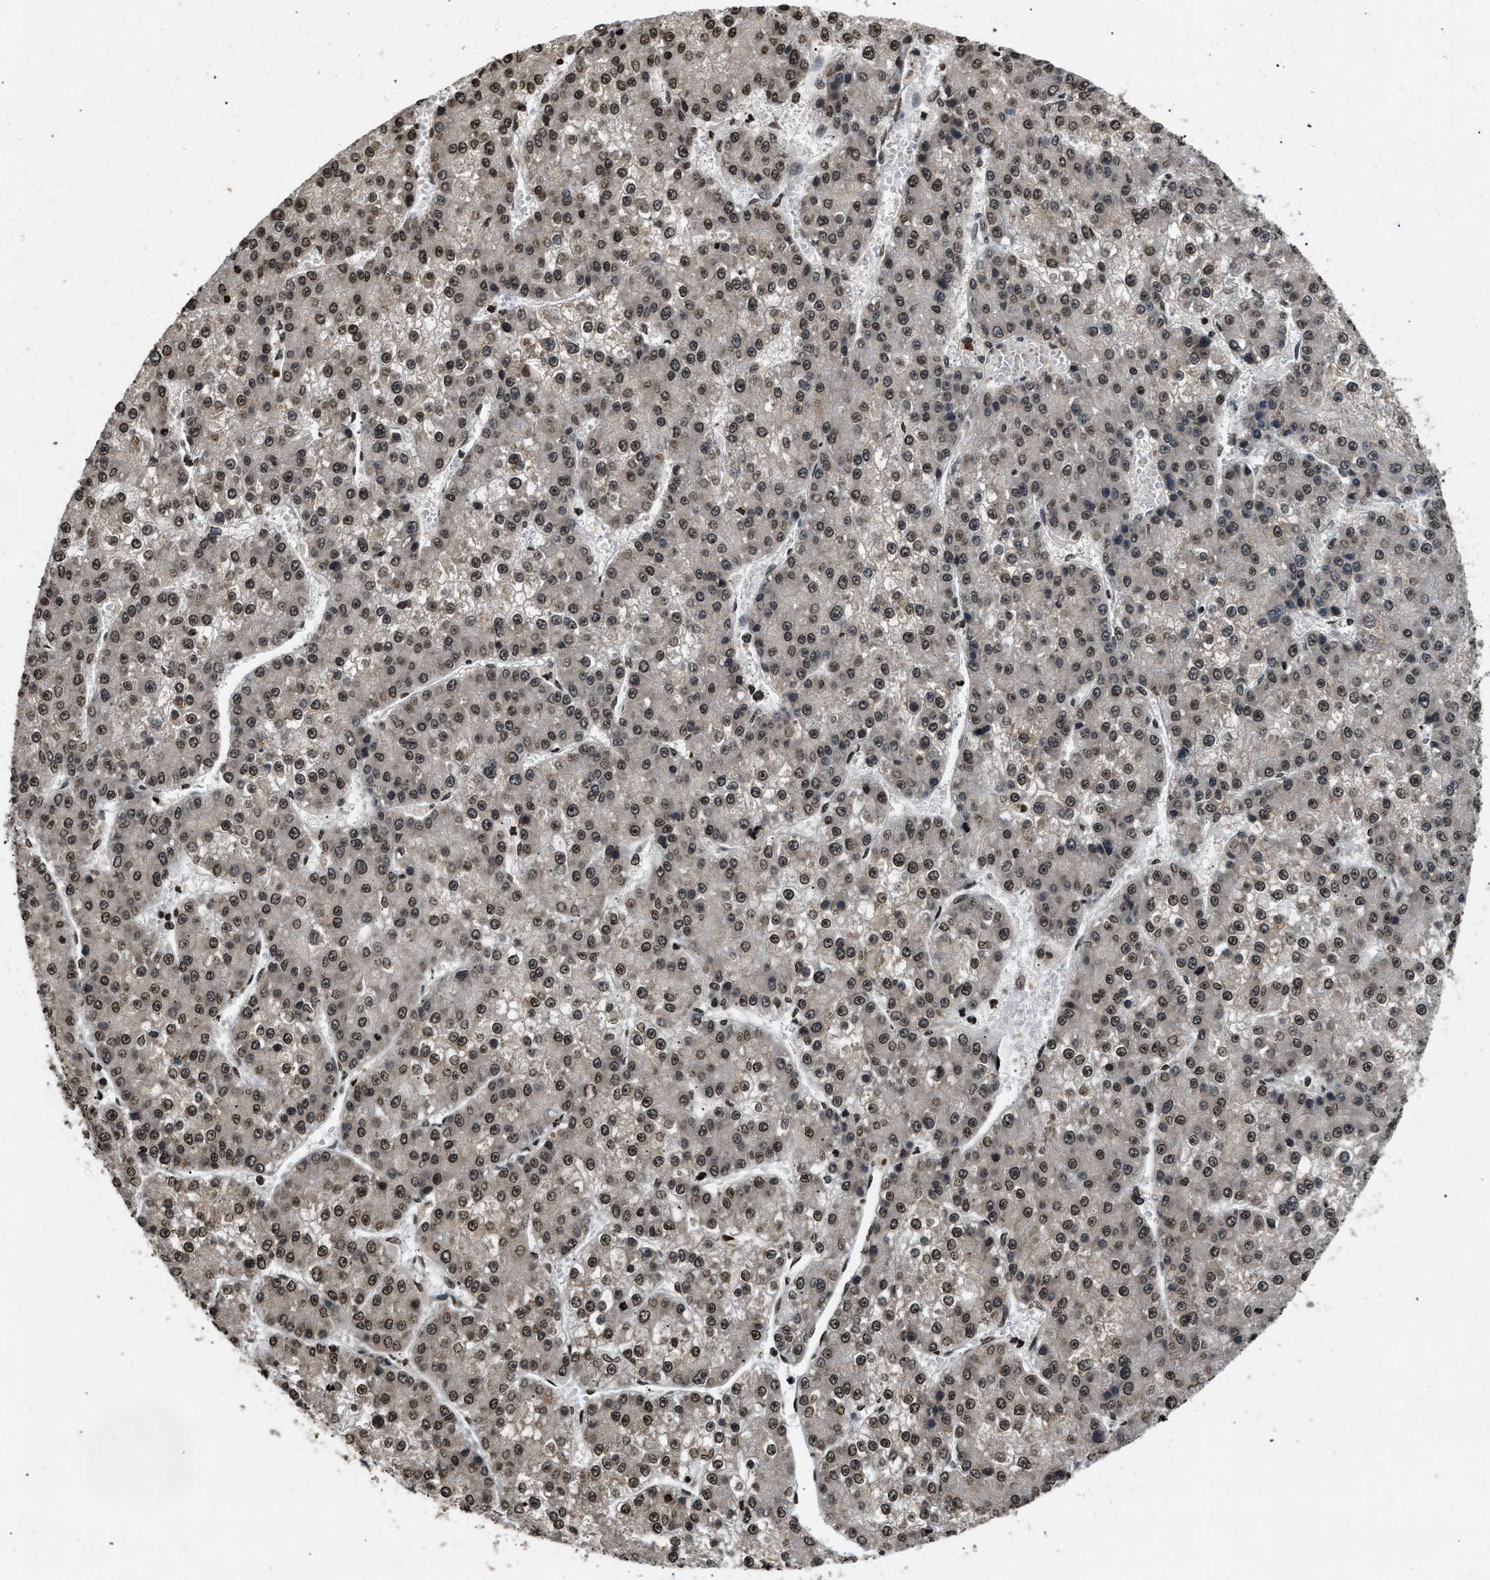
{"staining": {"intensity": "moderate", "quantity": ">75%", "location": "cytoplasmic/membranous,nuclear"}, "tissue": "liver cancer", "cell_type": "Tumor cells", "image_type": "cancer", "snomed": [{"axis": "morphology", "description": "Carcinoma, Hepatocellular, NOS"}, {"axis": "topography", "description": "Liver"}], "caption": "A medium amount of moderate cytoplasmic/membranous and nuclear expression is present in approximately >75% of tumor cells in hepatocellular carcinoma (liver) tissue.", "gene": "DNASE1L3", "patient": {"sex": "female", "age": 73}}